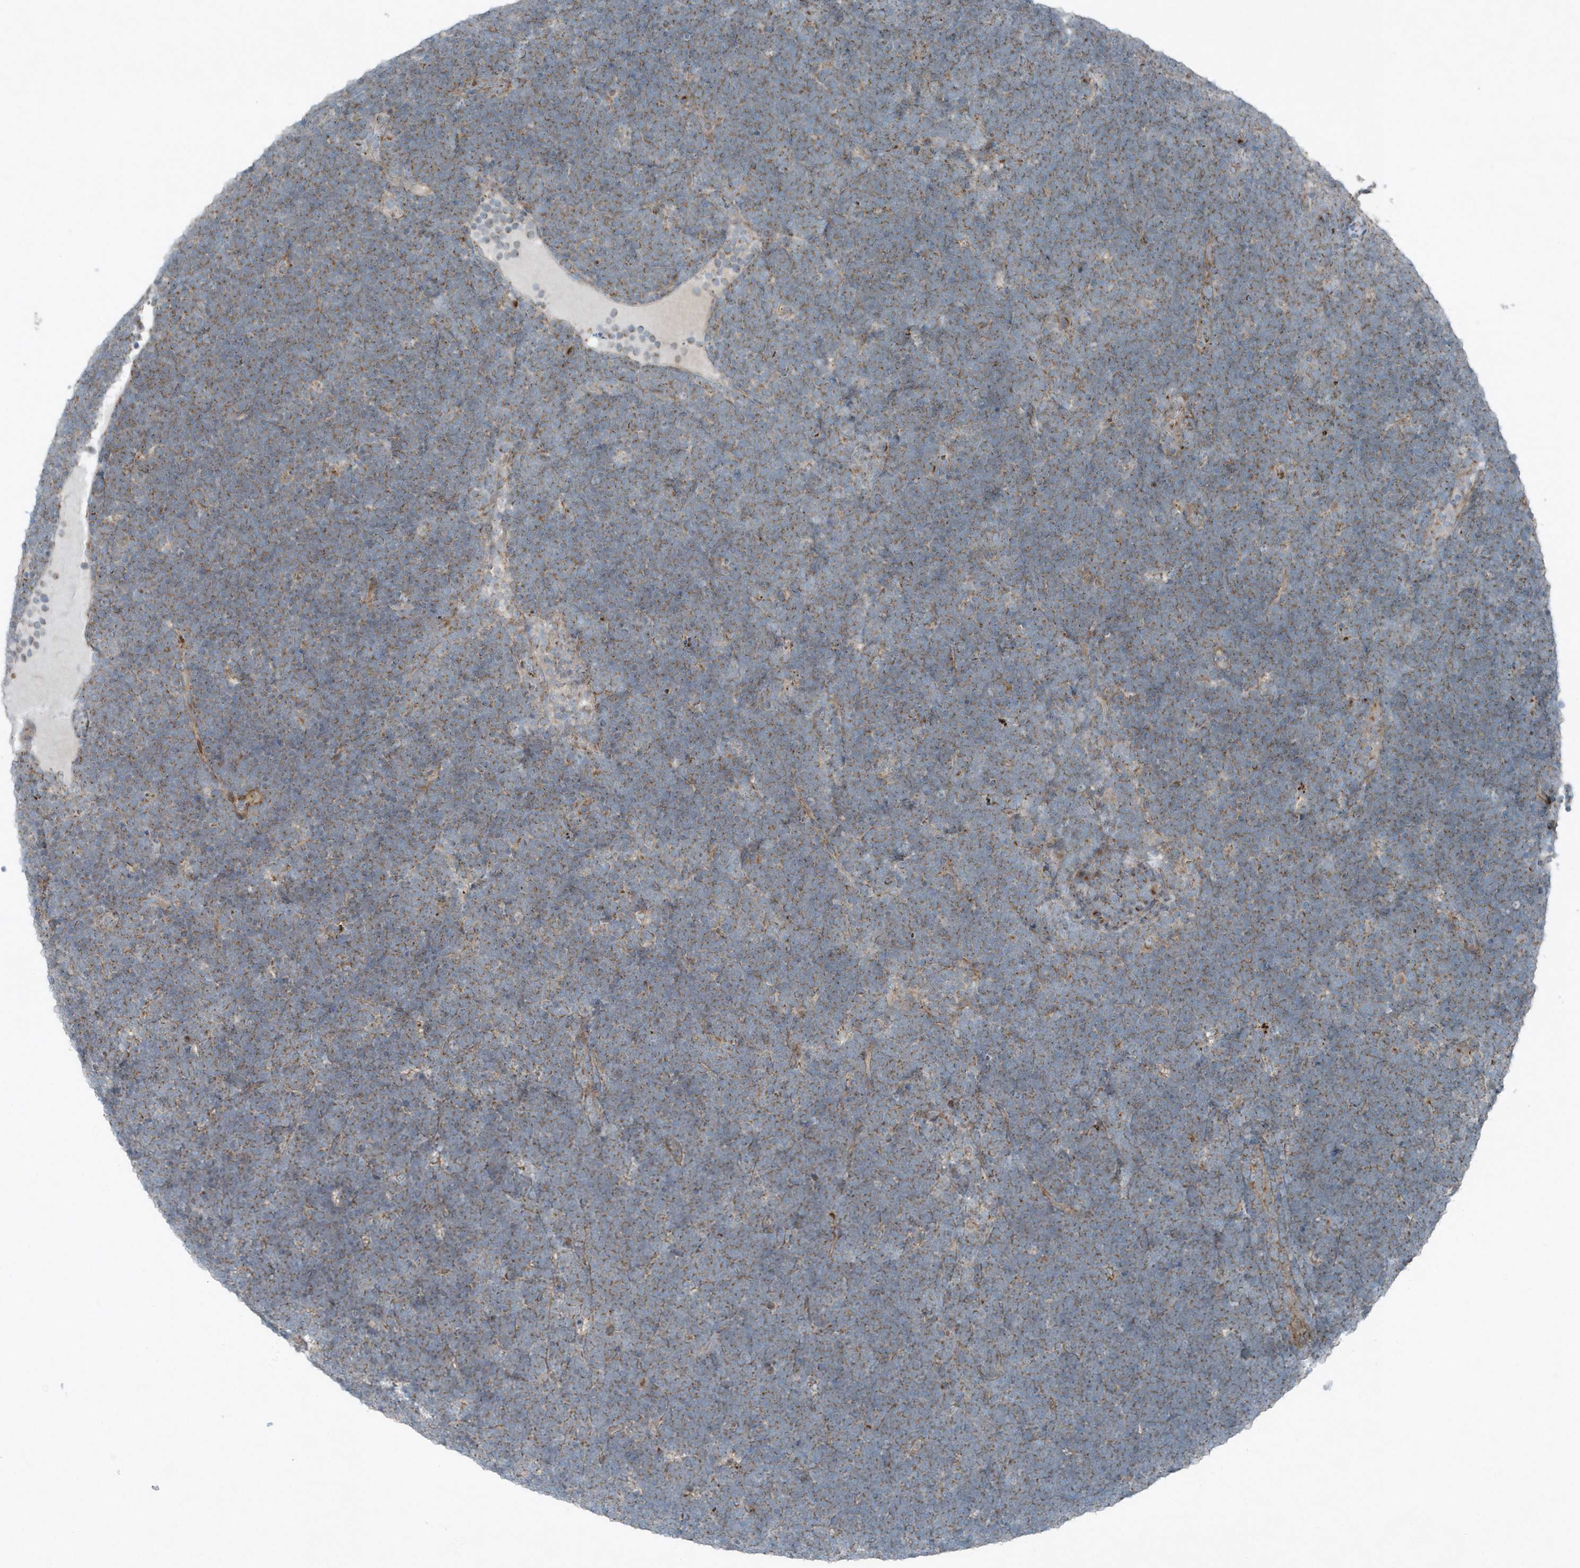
{"staining": {"intensity": "weak", "quantity": "25%-75%", "location": "cytoplasmic/membranous"}, "tissue": "lymphoma", "cell_type": "Tumor cells", "image_type": "cancer", "snomed": [{"axis": "morphology", "description": "Malignant lymphoma, non-Hodgkin's type, High grade"}, {"axis": "topography", "description": "Lymph node"}], "caption": "There is low levels of weak cytoplasmic/membranous expression in tumor cells of lymphoma, as demonstrated by immunohistochemical staining (brown color).", "gene": "GCC2", "patient": {"sex": "male", "age": 13}}